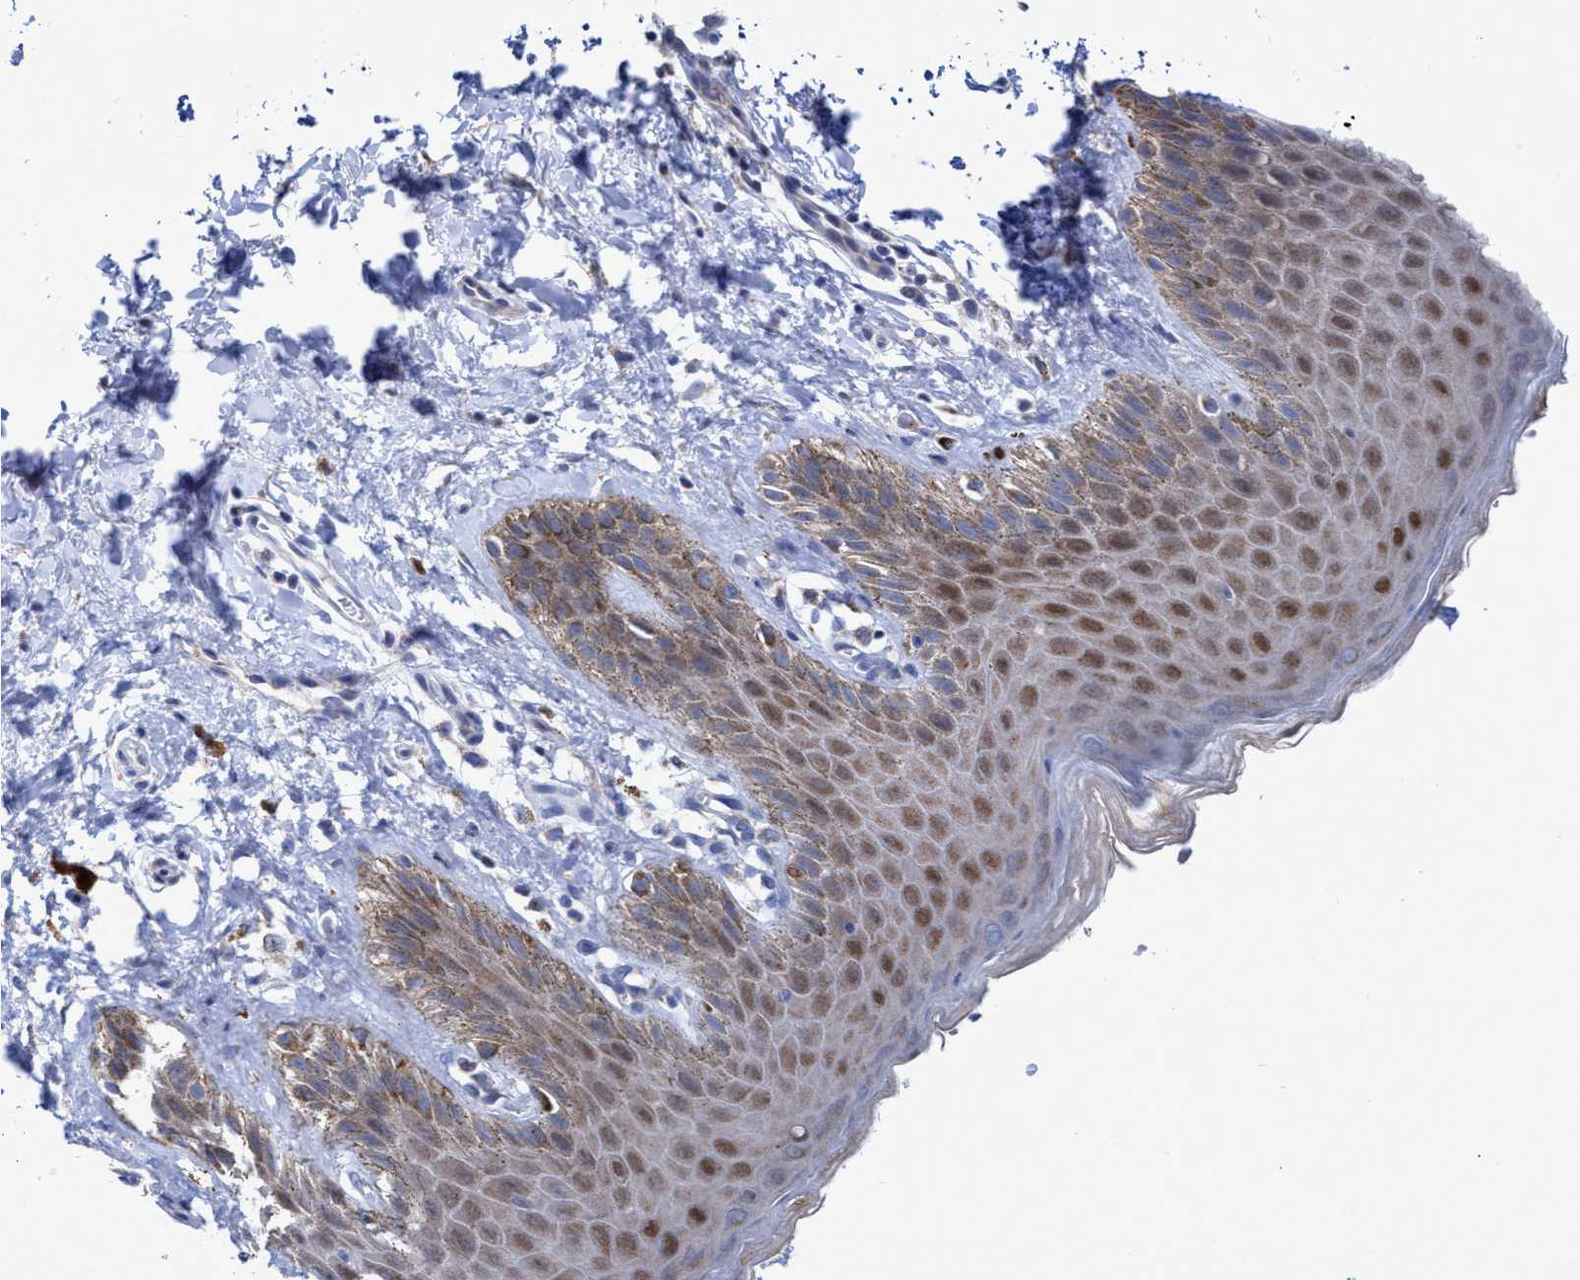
{"staining": {"intensity": "moderate", "quantity": "25%-75%", "location": "cytoplasmic/membranous,nuclear"}, "tissue": "skin", "cell_type": "Epidermal cells", "image_type": "normal", "snomed": [{"axis": "morphology", "description": "Normal tissue, NOS"}, {"axis": "topography", "description": "Anal"}, {"axis": "topography", "description": "Peripheral nerve tissue"}], "caption": "IHC image of normal skin stained for a protein (brown), which reveals medium levels of moderate cytoplasmic/membranous,nuclear expression in about 25%-75% of epidermal cells.", "gene": "ZNF750", "patient": {"sex": "male", "age": 44}}